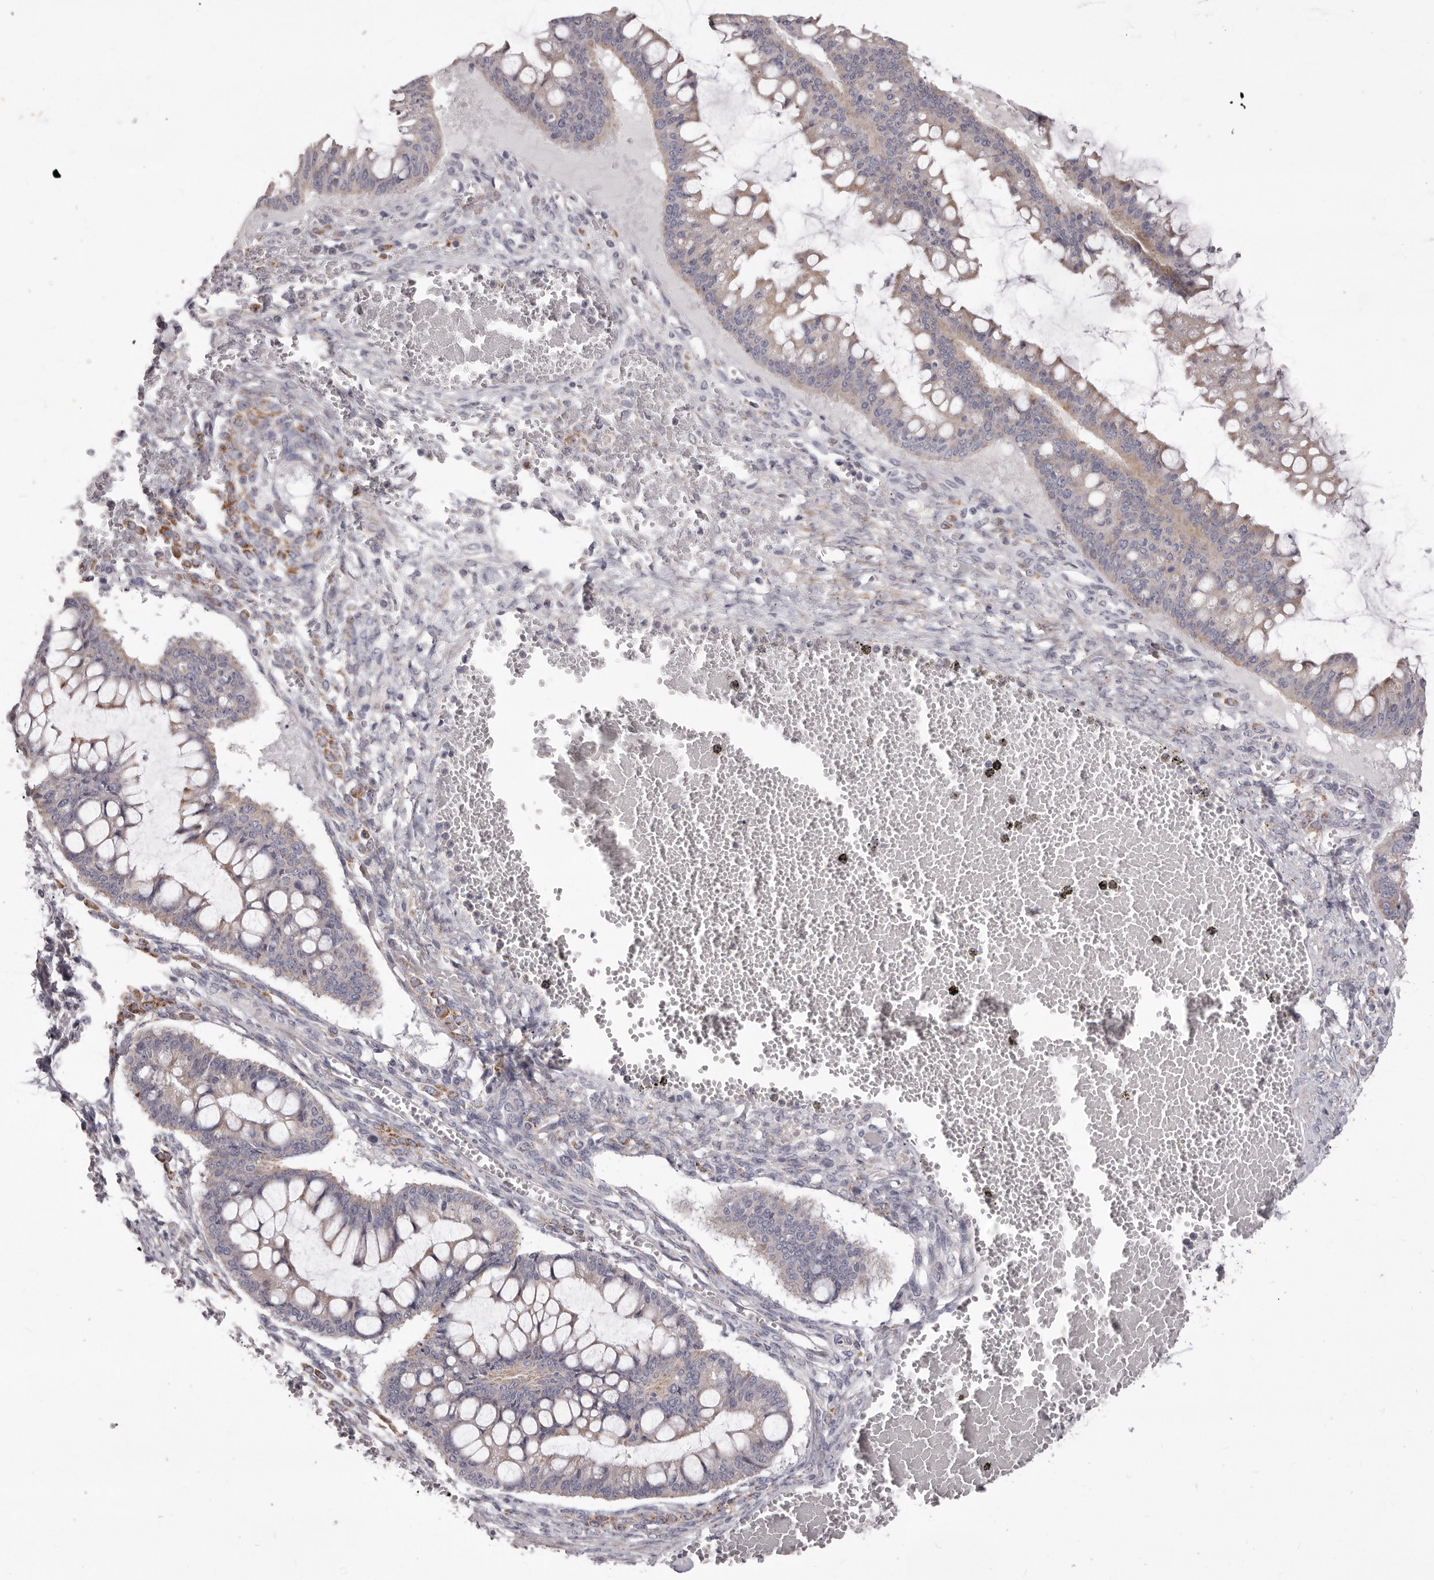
{"staining": {"intensity": "moderate", "quantity": "<25%", "location": "cytoplasmic/membranous"}, "tissue": "ovarian cancer", "cell_type": "Tumor cells", "image_type": "cancer", "snomed": [{"axis": "morphology", "description": "Cystadenocarcinoma, mucinous, NOS"}, {"axis": "topography", "description": "Ovary"}], "caption": "Ovarian cancer stained with a brown dye shows moderate cytoplasmic/membranous positive positivity in approximately <25% of tumor cells.", "gene": "PRMT2", "patient": {"sex": "female", "age": 73}}